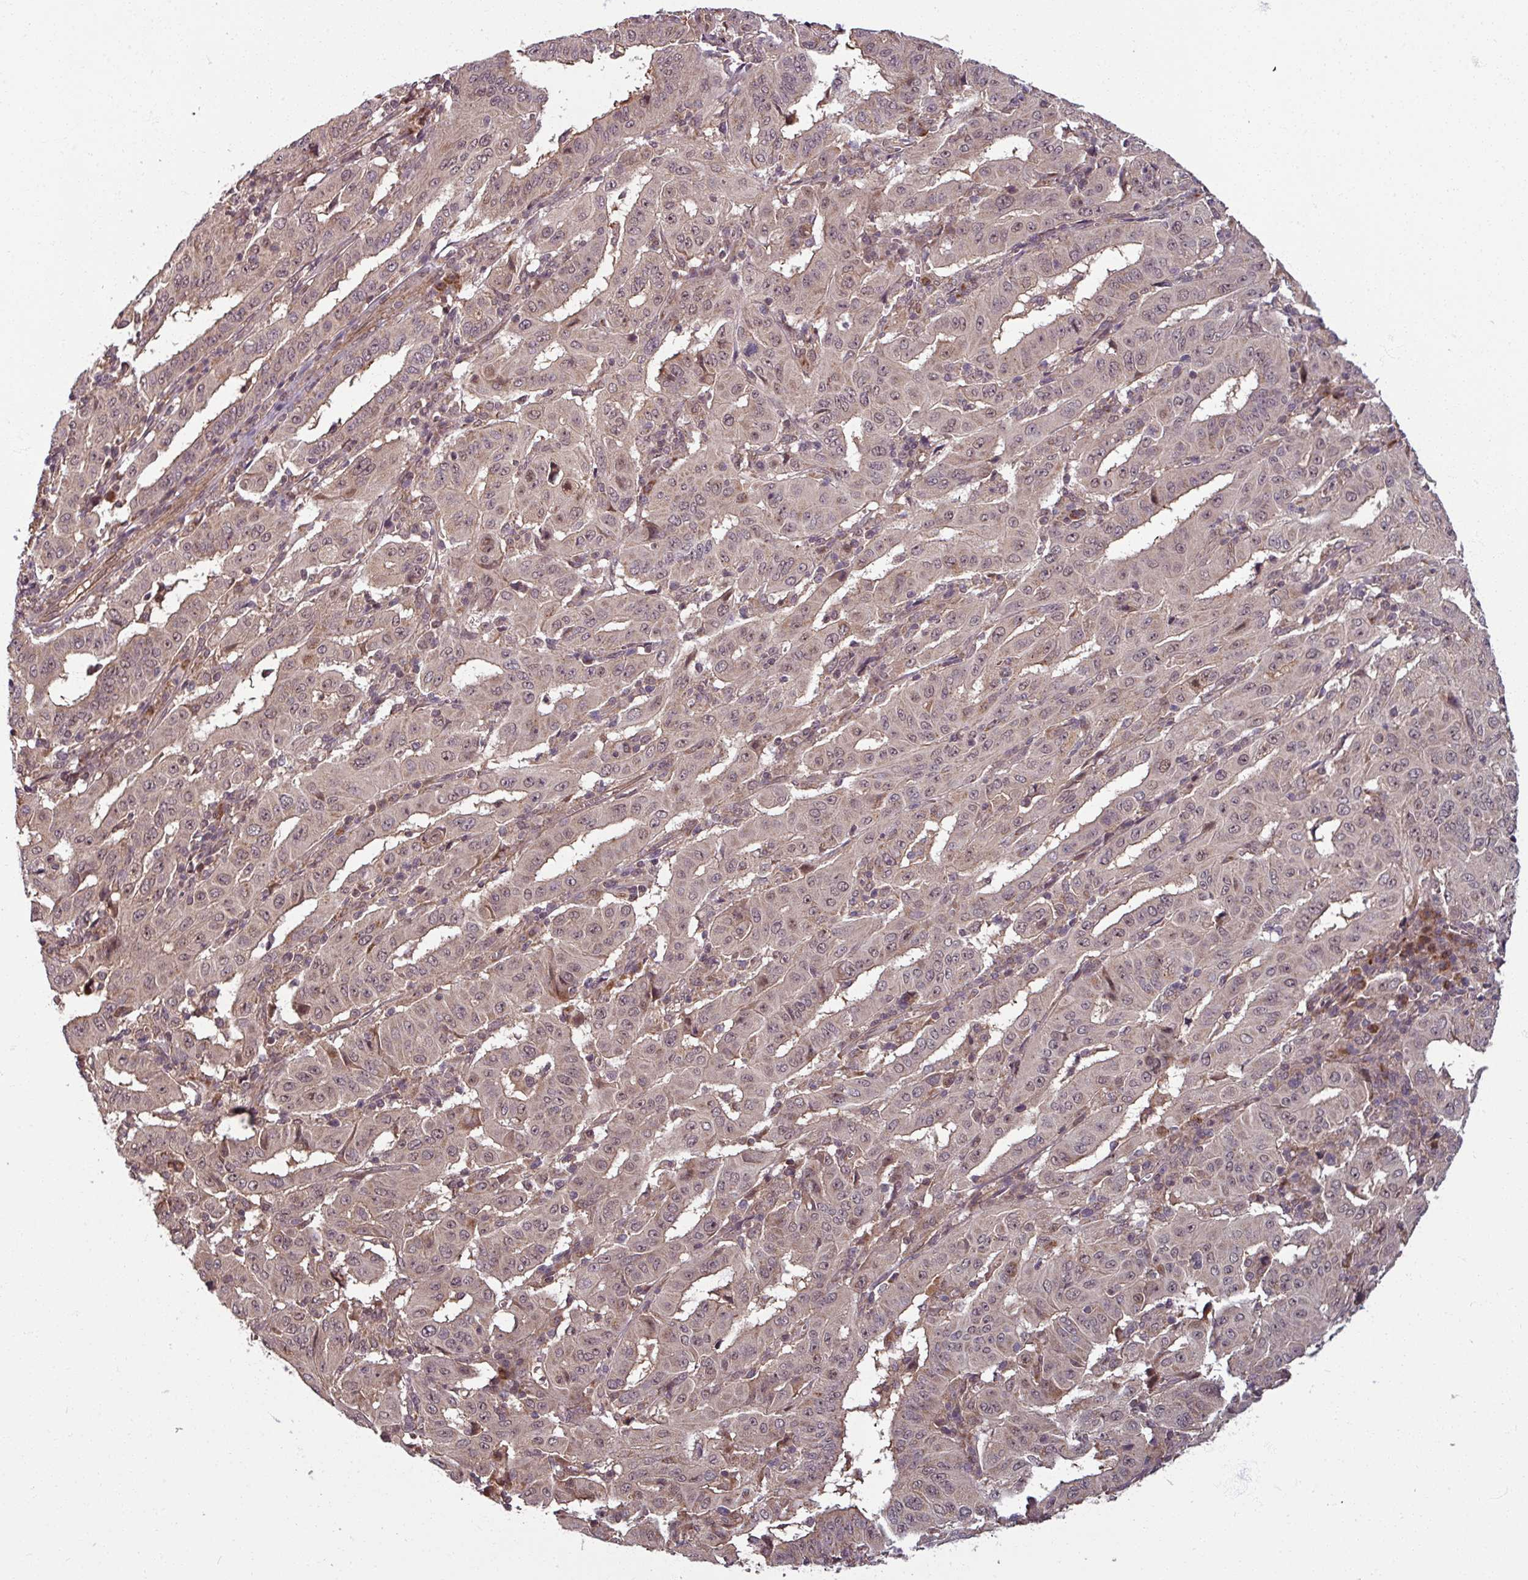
{"staining": {"intensity": "weak", "quantity": "<25%", "location": "nuclear"}, "tissue": "pancreatic cancer", "cell_type": "Tumor cells", "image_type": "cancer", "snomed": [{"axis": "morphology", "description": "Adenocarcinoma, NOS"}, {"axis": "topography", "description": "Pancreas"}], "caption": "A high-resolution micrograph shows IHC staining of pancreatic cancer, which displays no significant positivity in tumor cells.", "gene": "SWI5", "patient": {"sex": "male", "age": 63}}